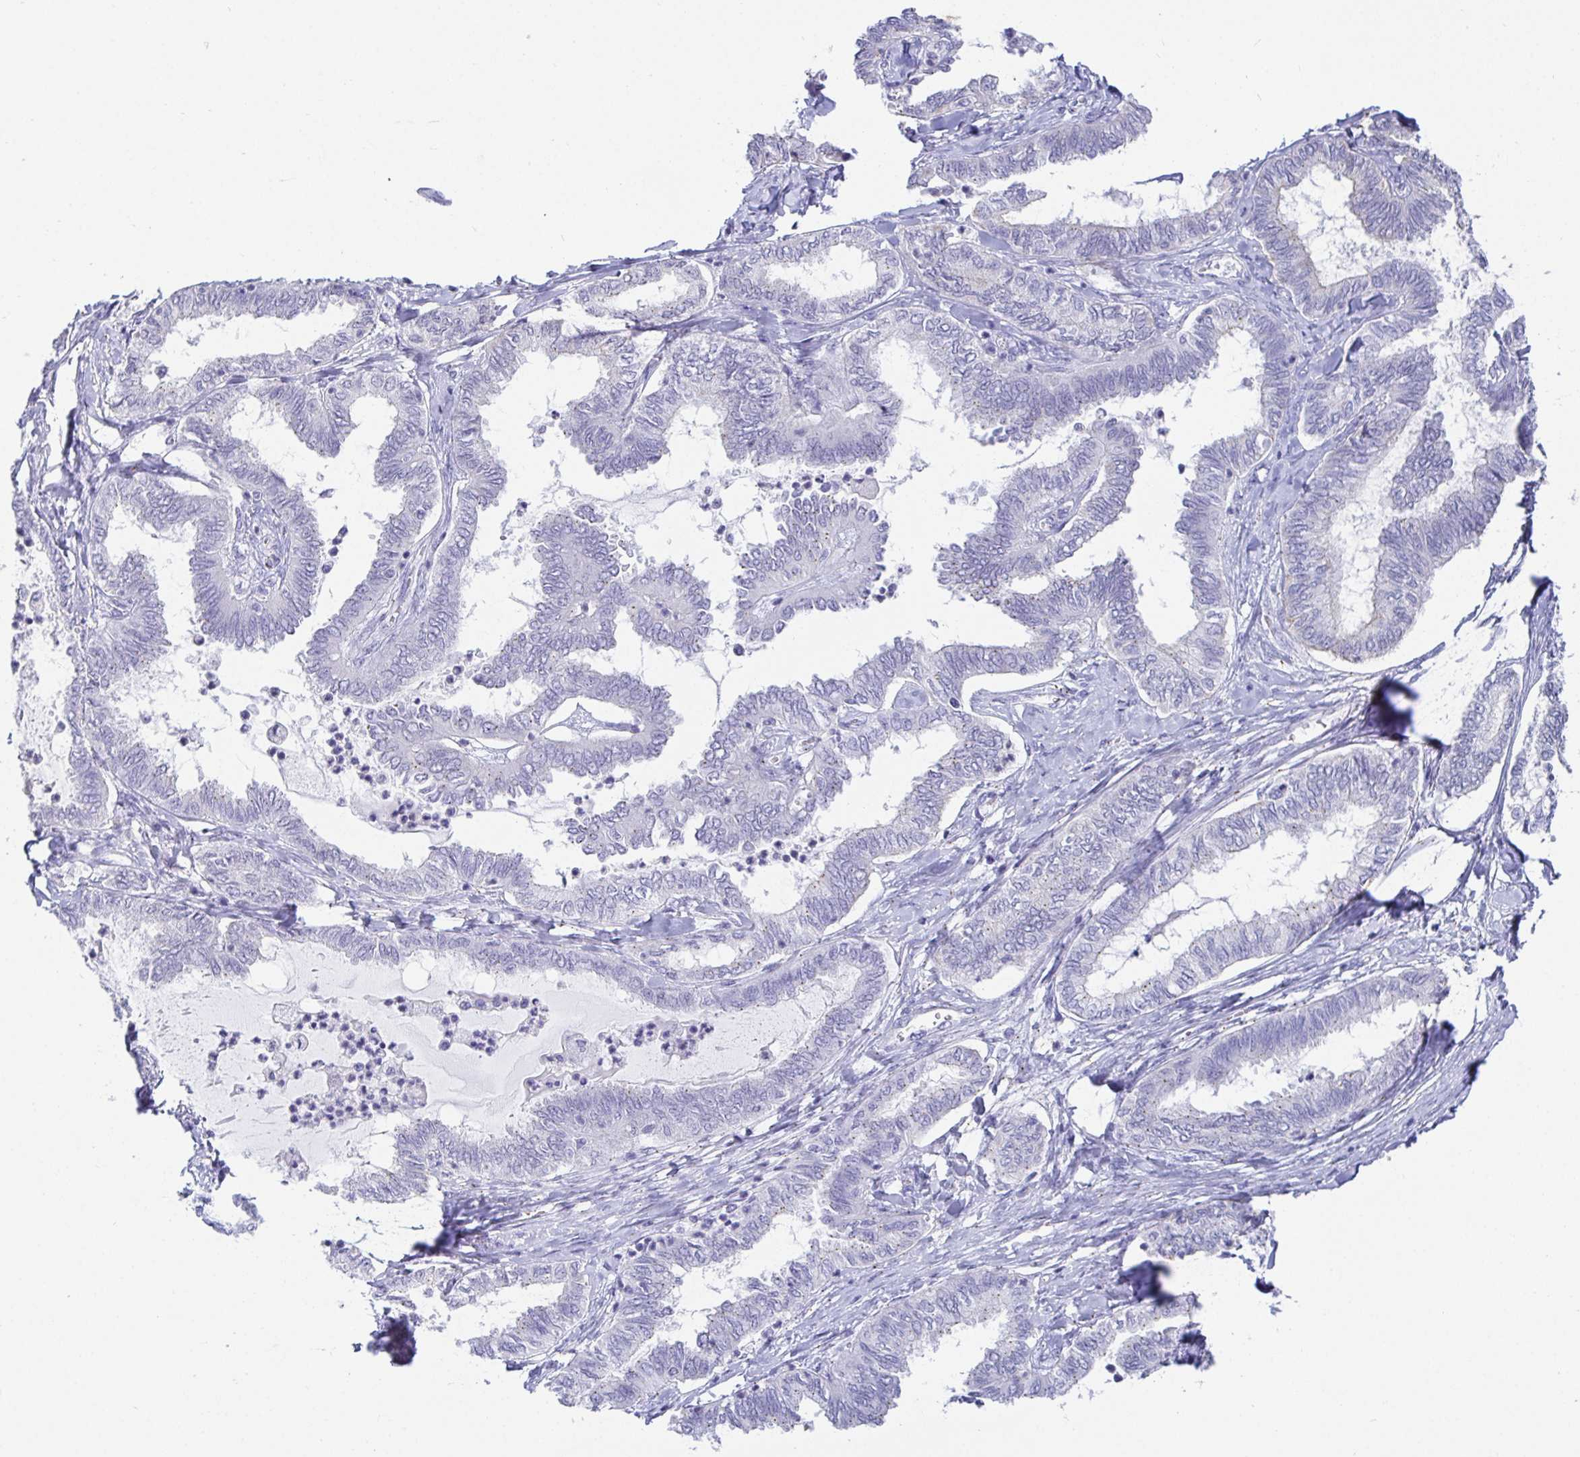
{"staining": {"intensity": "negative", "quantity": "none", "location": "none"}, "tissue": "ovarian cancer", "cell_type": "Tumor cells", "image_type": "cancer", "snomed": [{"axis": "morphology", "description": "Carcinoma, endometroid"}, {"axis": "topography", "description": "Ovary"}], "caption": "Immunohistochemistry (IHC) micrograph of ovarian cancer stained for a protein (brown), which shows no staining in tumor cells.", "gene": "EZHIP", "patient": {"sex": "female", "age": 70}}